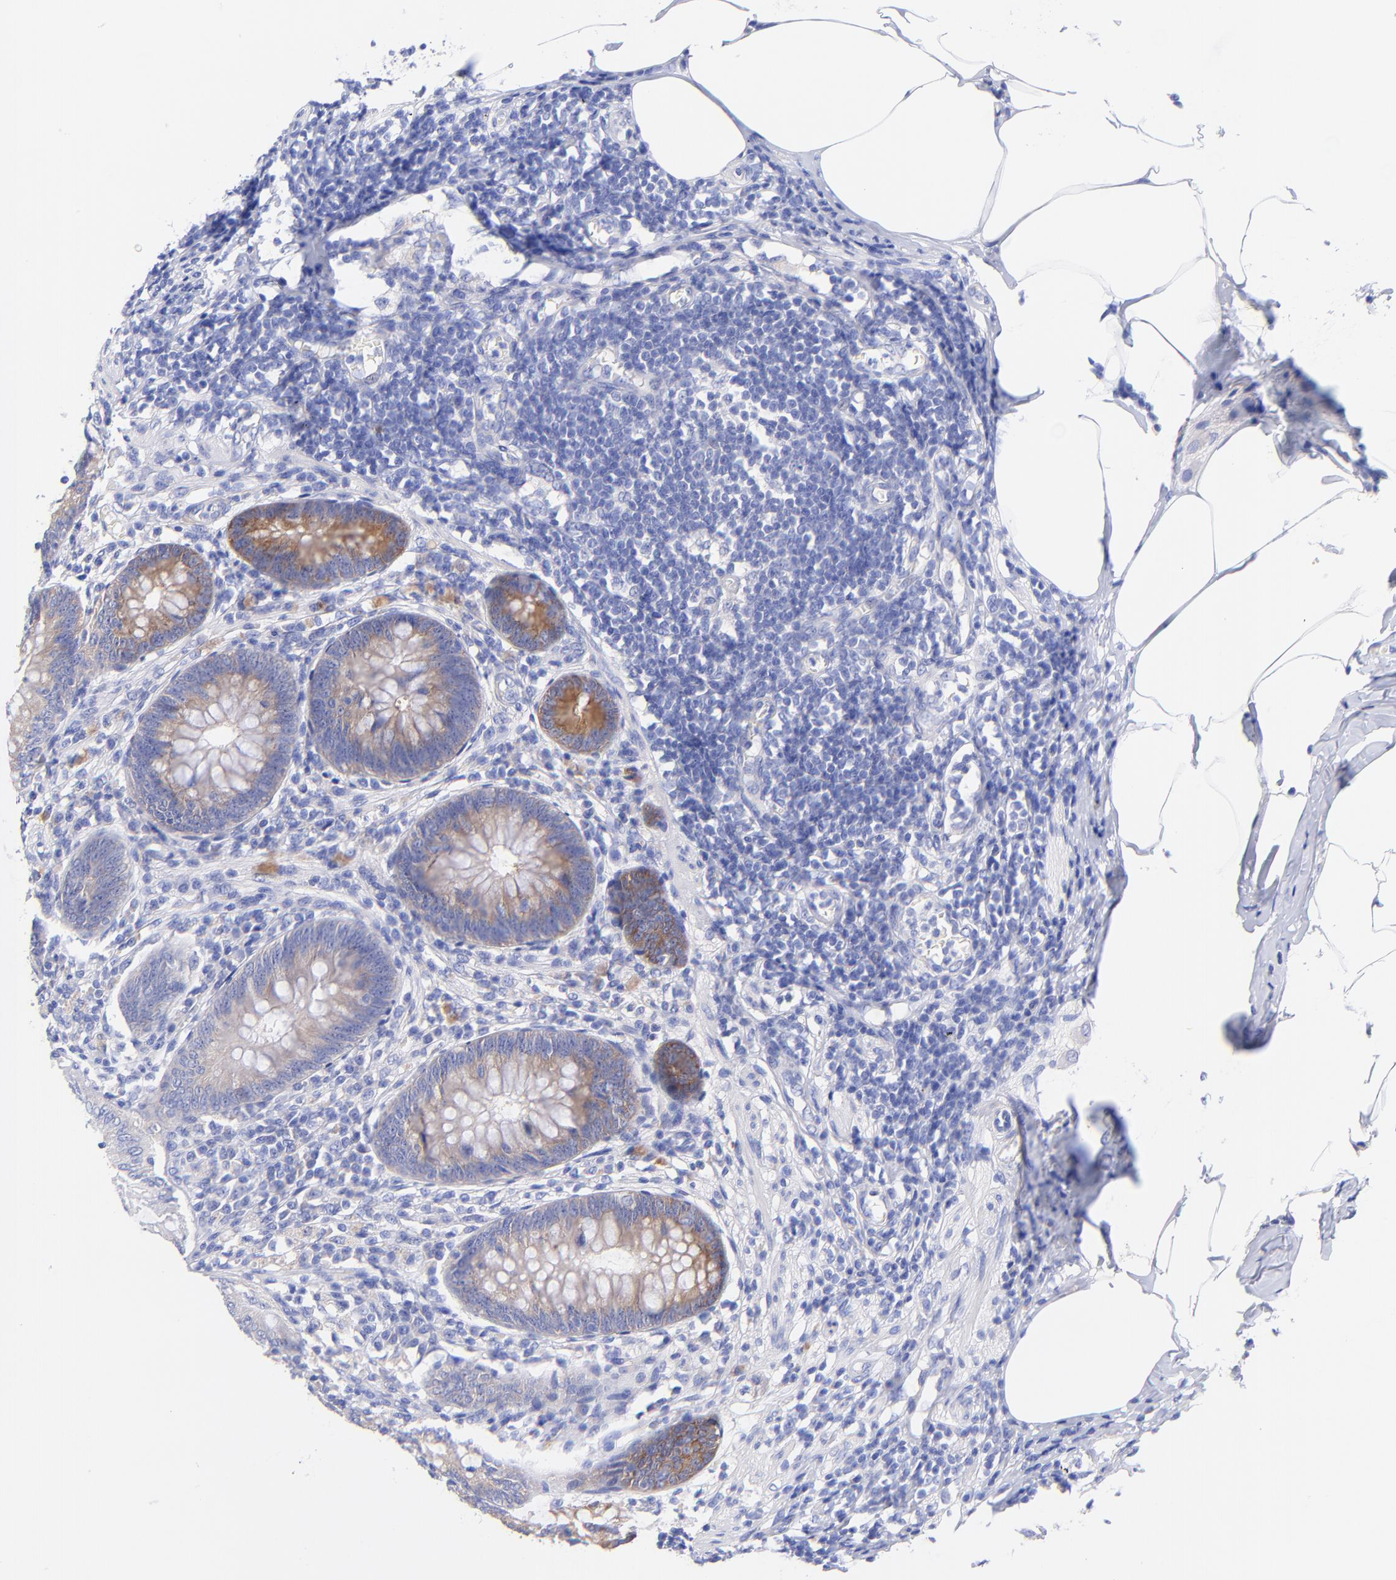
{"staining": {"intensity": "weak", "quantity": "25%-75%", "location": "cytoplasmic/membranous"}, "tissue": "appendix", "cell_type": "Glandular cells", "image_type": "normal", "snomed": [{"axis": "morphology", "description": "Normal tissue, NOS"}, {"axis": "morphology", "description": "Inflammation, NOS"}, {"axis": "topography", "description": "Appendix"}], "caption": "IHC of benign appendix reveals low levels of weak cytoplasmic/membranous positivity in about 25%-75% of glandular cells. Immunohistochemistry stains the protein of interest in brown and the nuclei are stained blue.", "gene": "GPHN", "patient": {"sex": "male", "age": 46}}